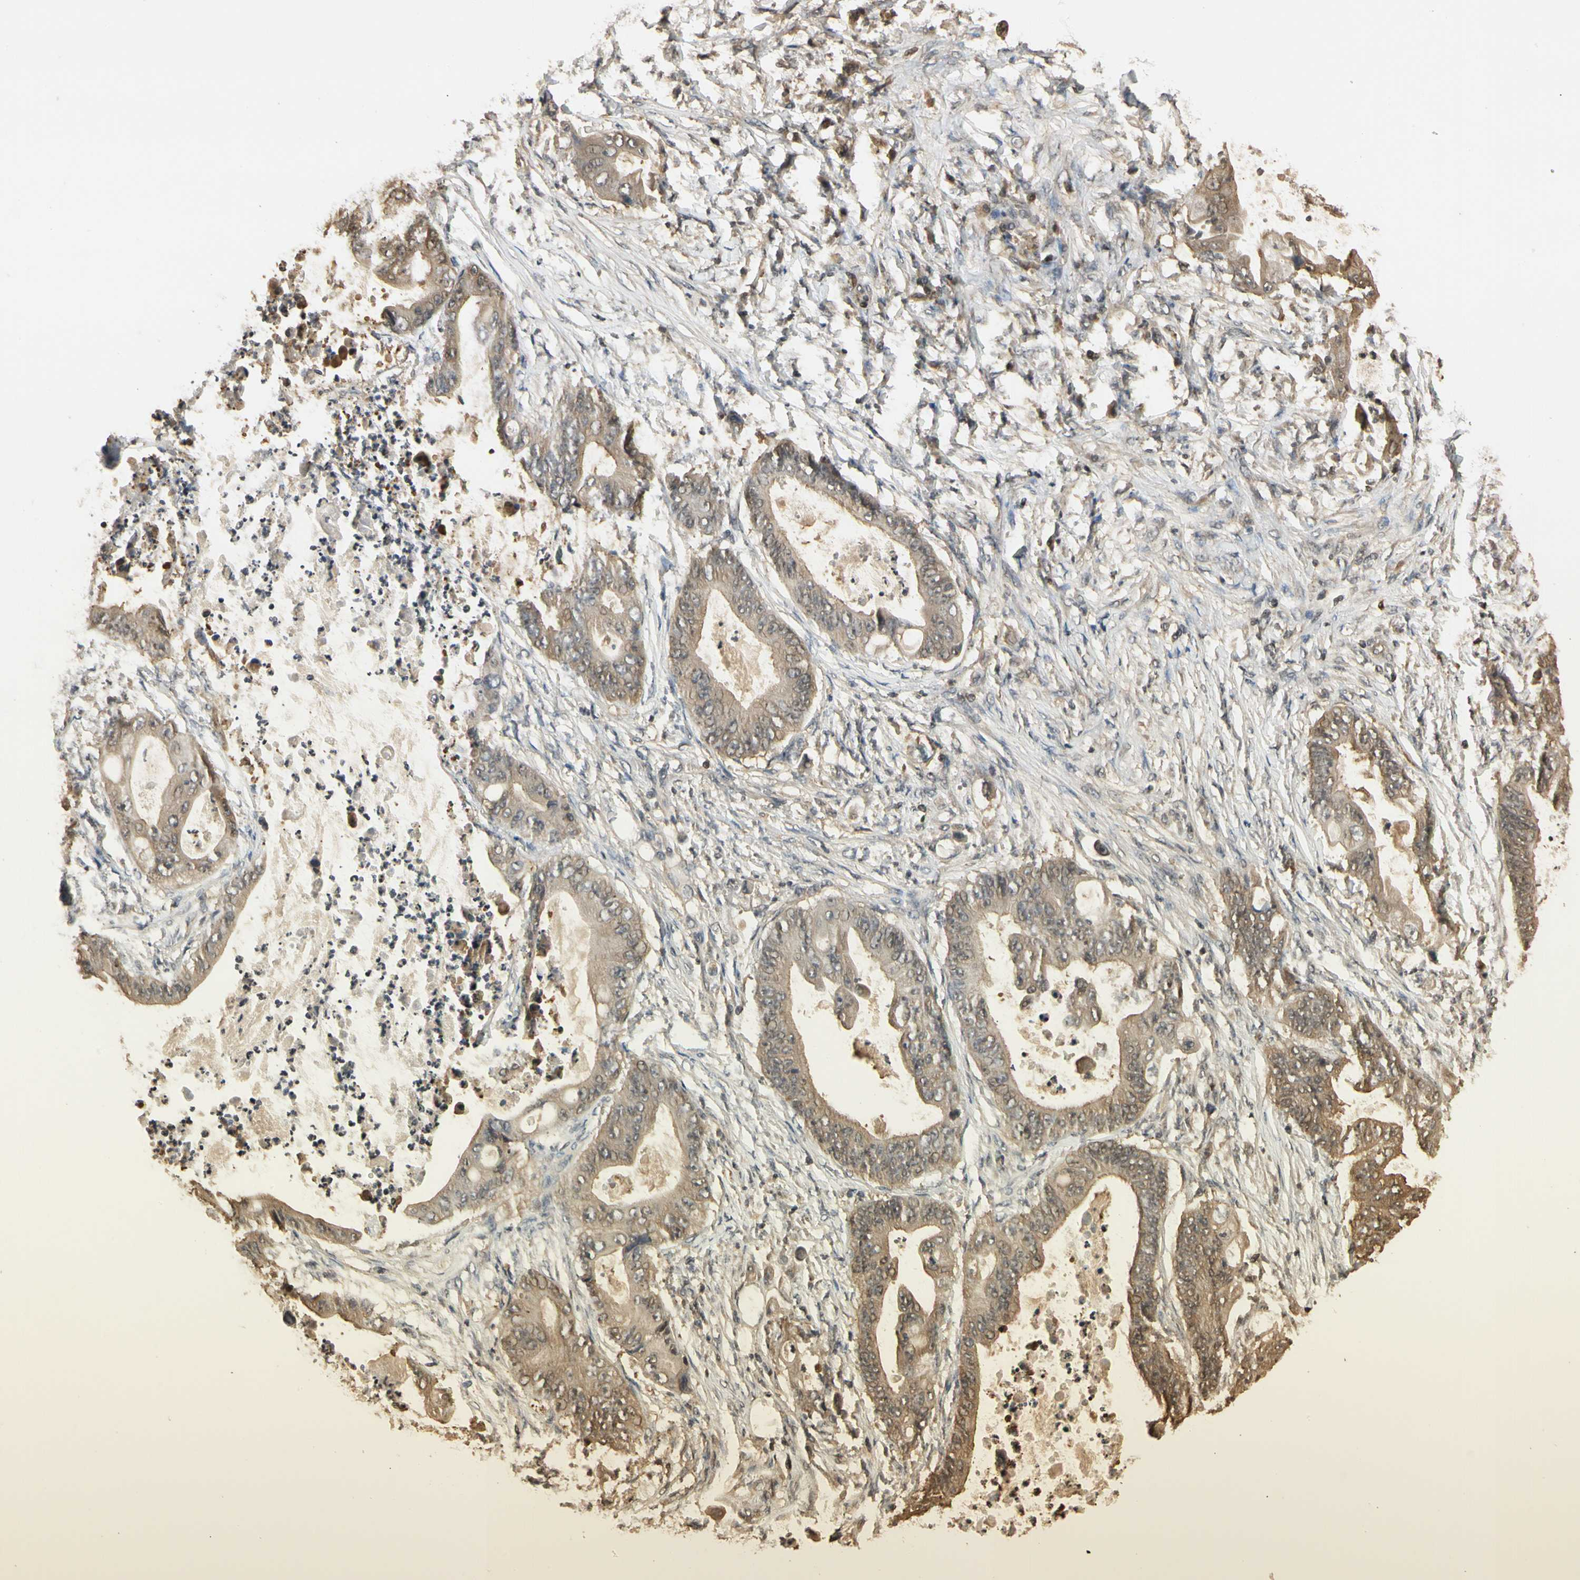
{"staining": {"intensity": "moderate", "quantity": ">75%", "location": "cytoplasmic/membranous"}, "tissue": "stomach cancer", "cell_type": "Tumor cells", "image_type": "cancer", "snomed": [{"axis": "morphology", "description": "Adenocarcinoma, NOS"}, {"axis": "topography", "description": "Stomach"}], "caption": "Moderate cytoplasmic/membranous positivity is appreciated in about >75% of tumor cells in stomach cancer. Using DAB (3,3'-diaminobenzidine) (brown) and hematoxylin (blue) stains, captured at high magnification using brightfield microscopy.", "gene": "SOD1", "patient": {"sex": "female", "age": 73}}